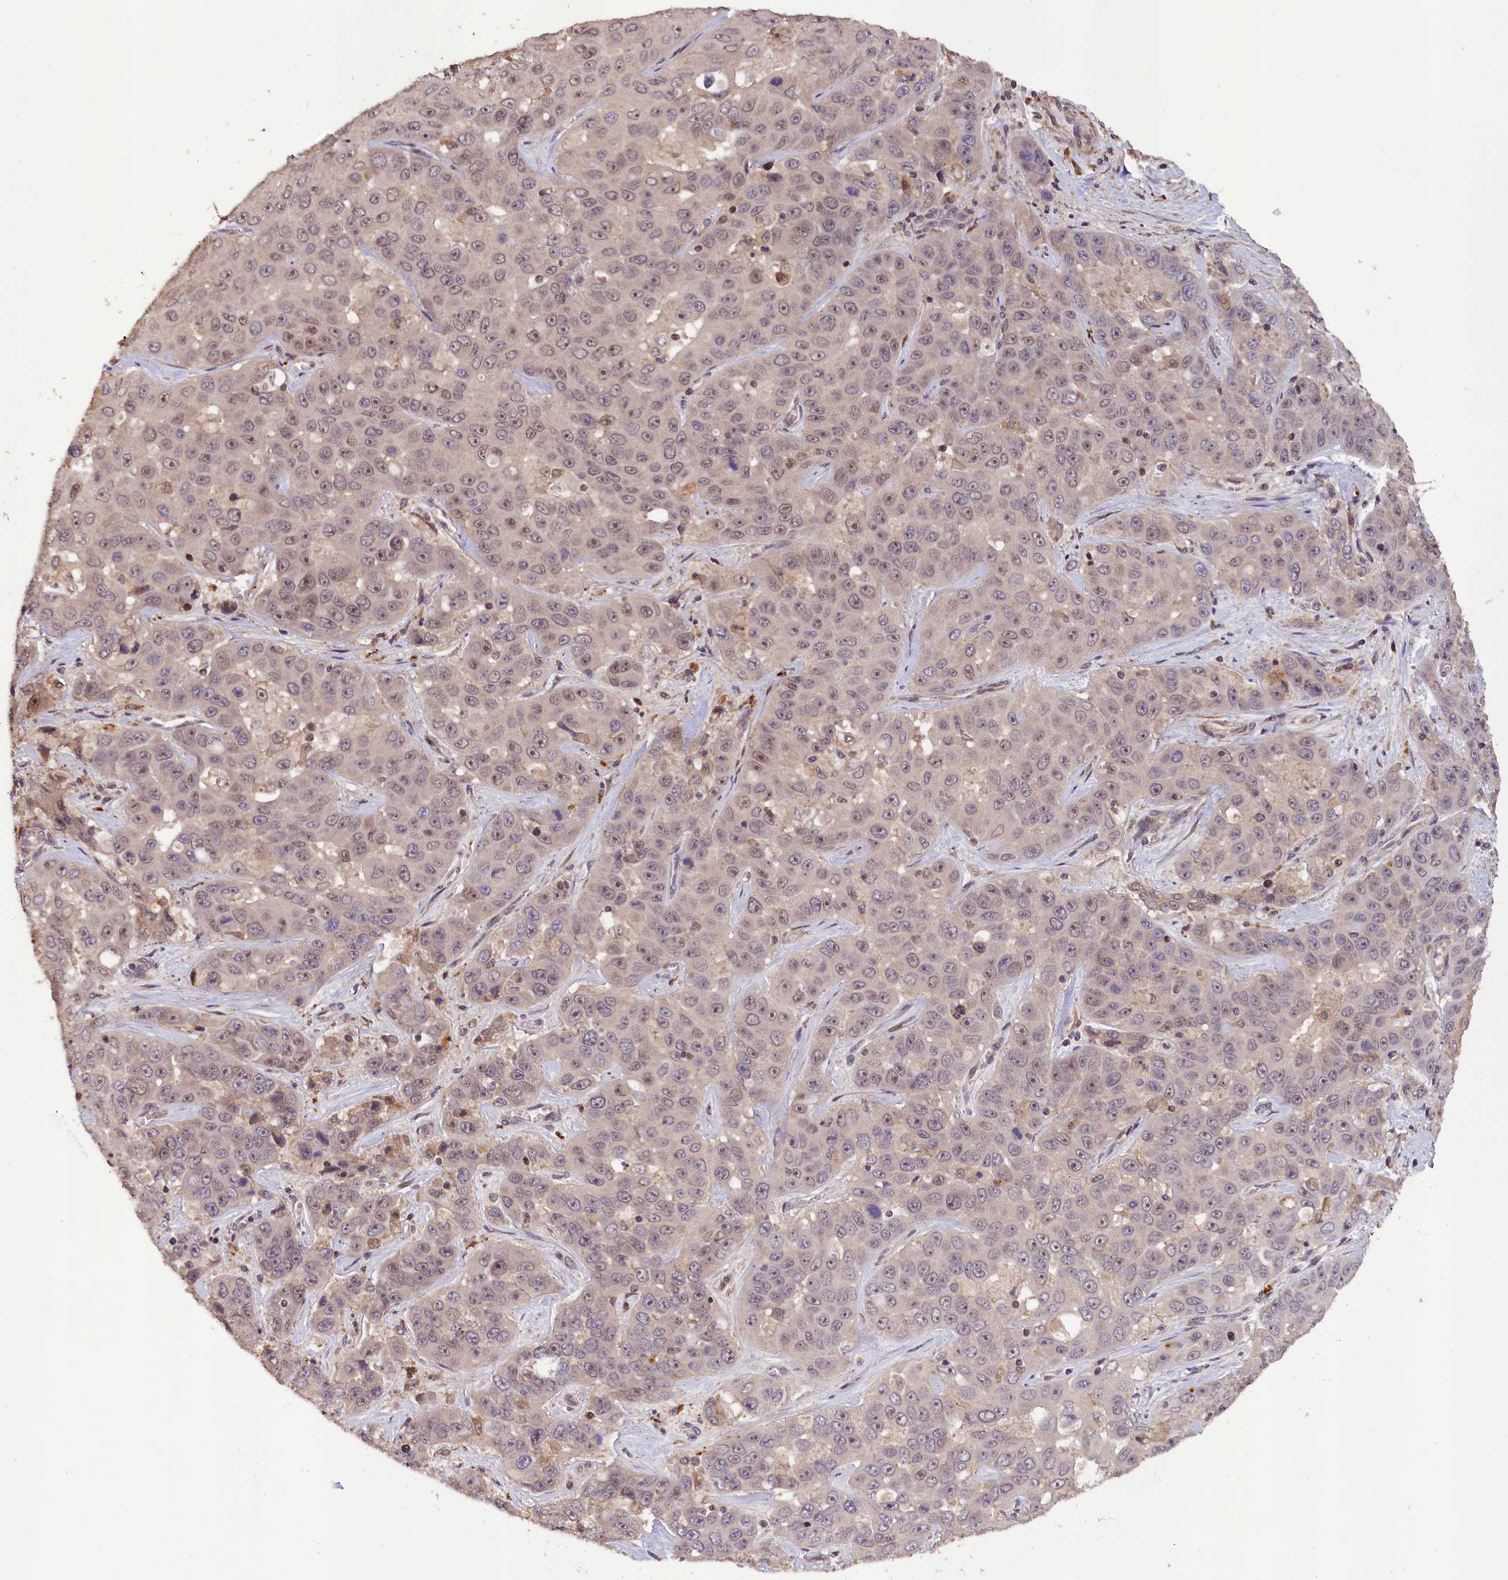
{"staining": {"intensity": "weak", "quantity": "25%-75%", "location": "nuclear"}, "tissue": "liver cancer", "cell_type": "Tumor cells", "image_type": "cancer", "snomed": [{"axis": "morphology", "description": "Cholangiocarcinoma"}, {"axis": "topography", "description": "Liver"}], "caption": "Liver cancer stained with a protein marker shows weak staining in tumor cells.", "gene": "DNAJB9", "patient": {"sex": "female", "age": 52}}